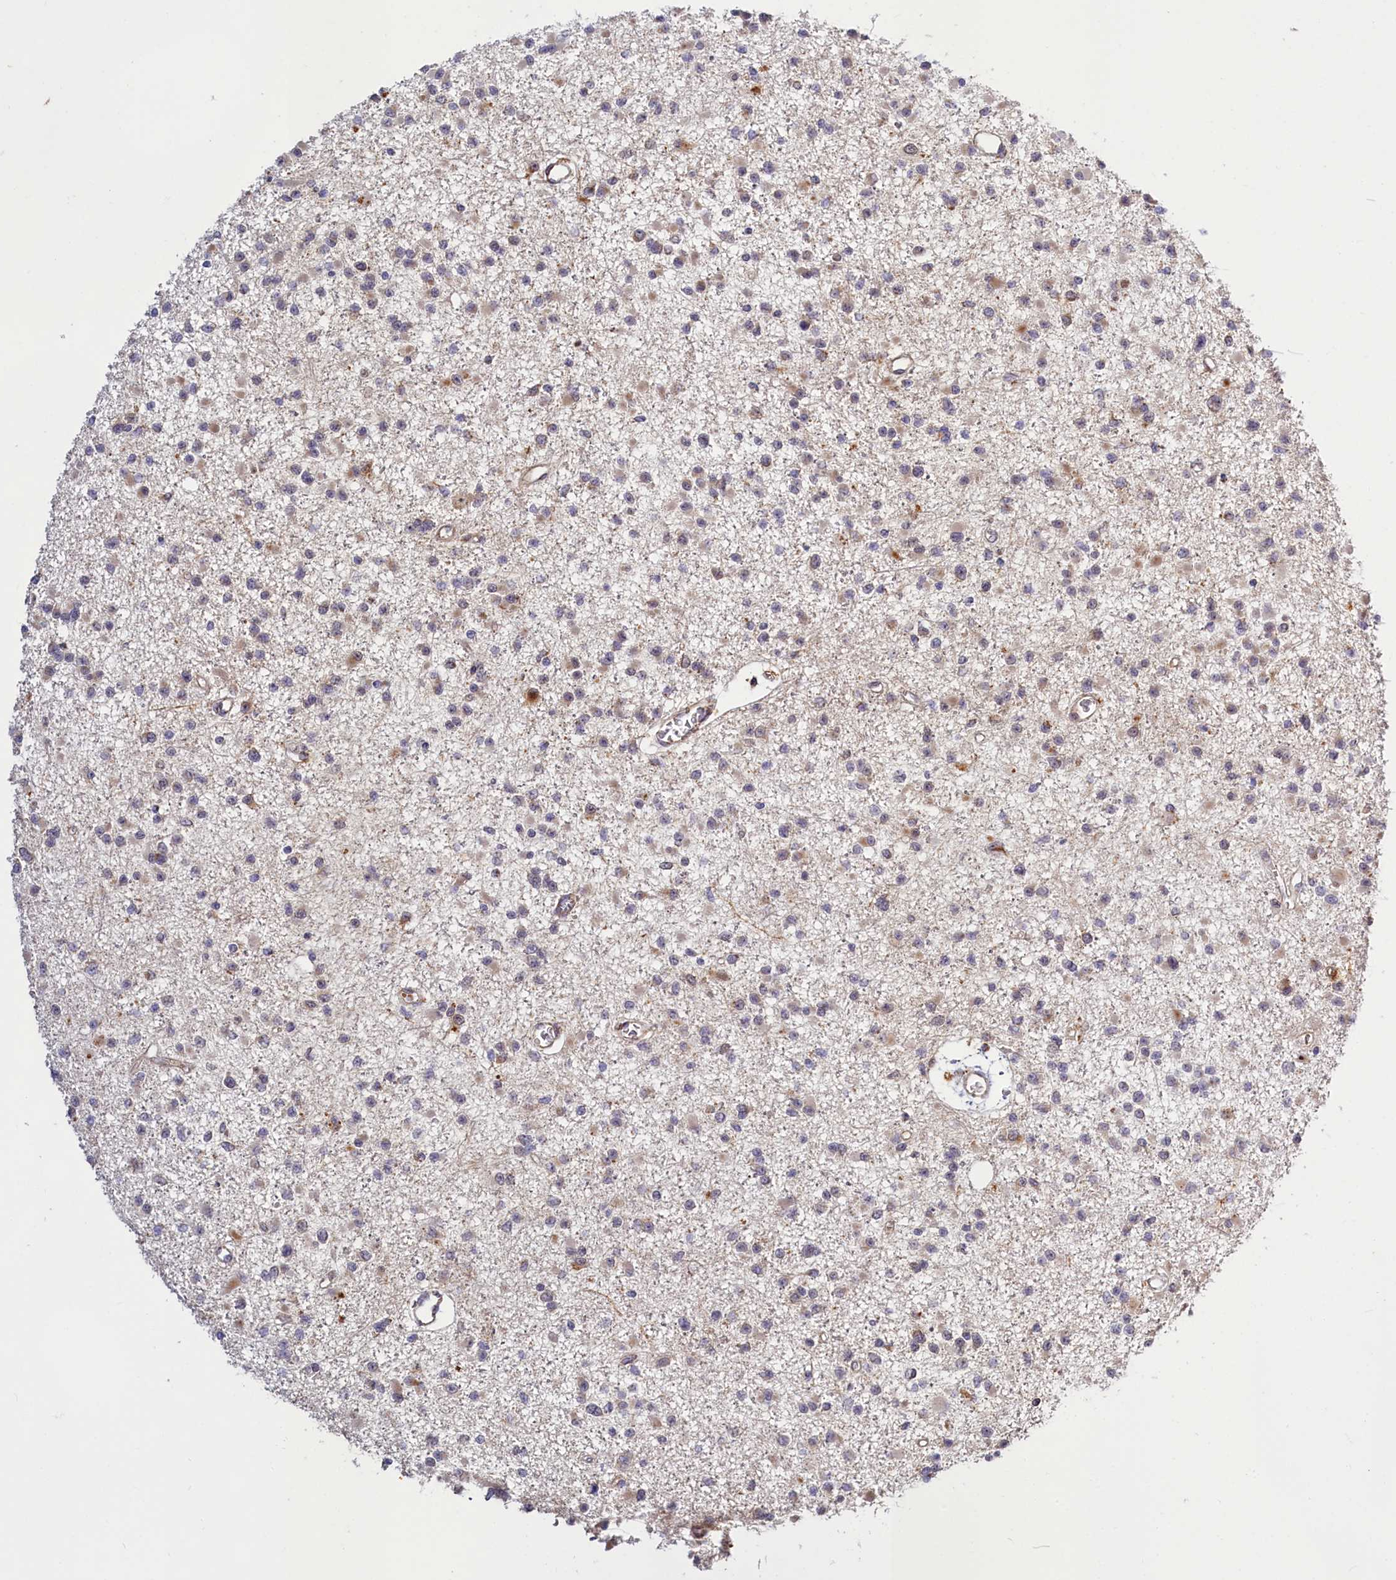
{"staining": {"intensity": "negative", "quantity": "none", "location": "none"}, "tissue": "glioma", "cell_type": "Tumor cells", "image_type": "cancer", "snomed": [{"axis": "morphology", "description": "Glioma, malignant, Low grade"}, {"axis": "topography", "description": "Brain"}], "caption": "Immunohistochemistry of malignant glioma (low-grade) shows no positivity in tumor cells.", "gene": "DYNC2H1", "patient": {"sex": "female", "age": 22}}